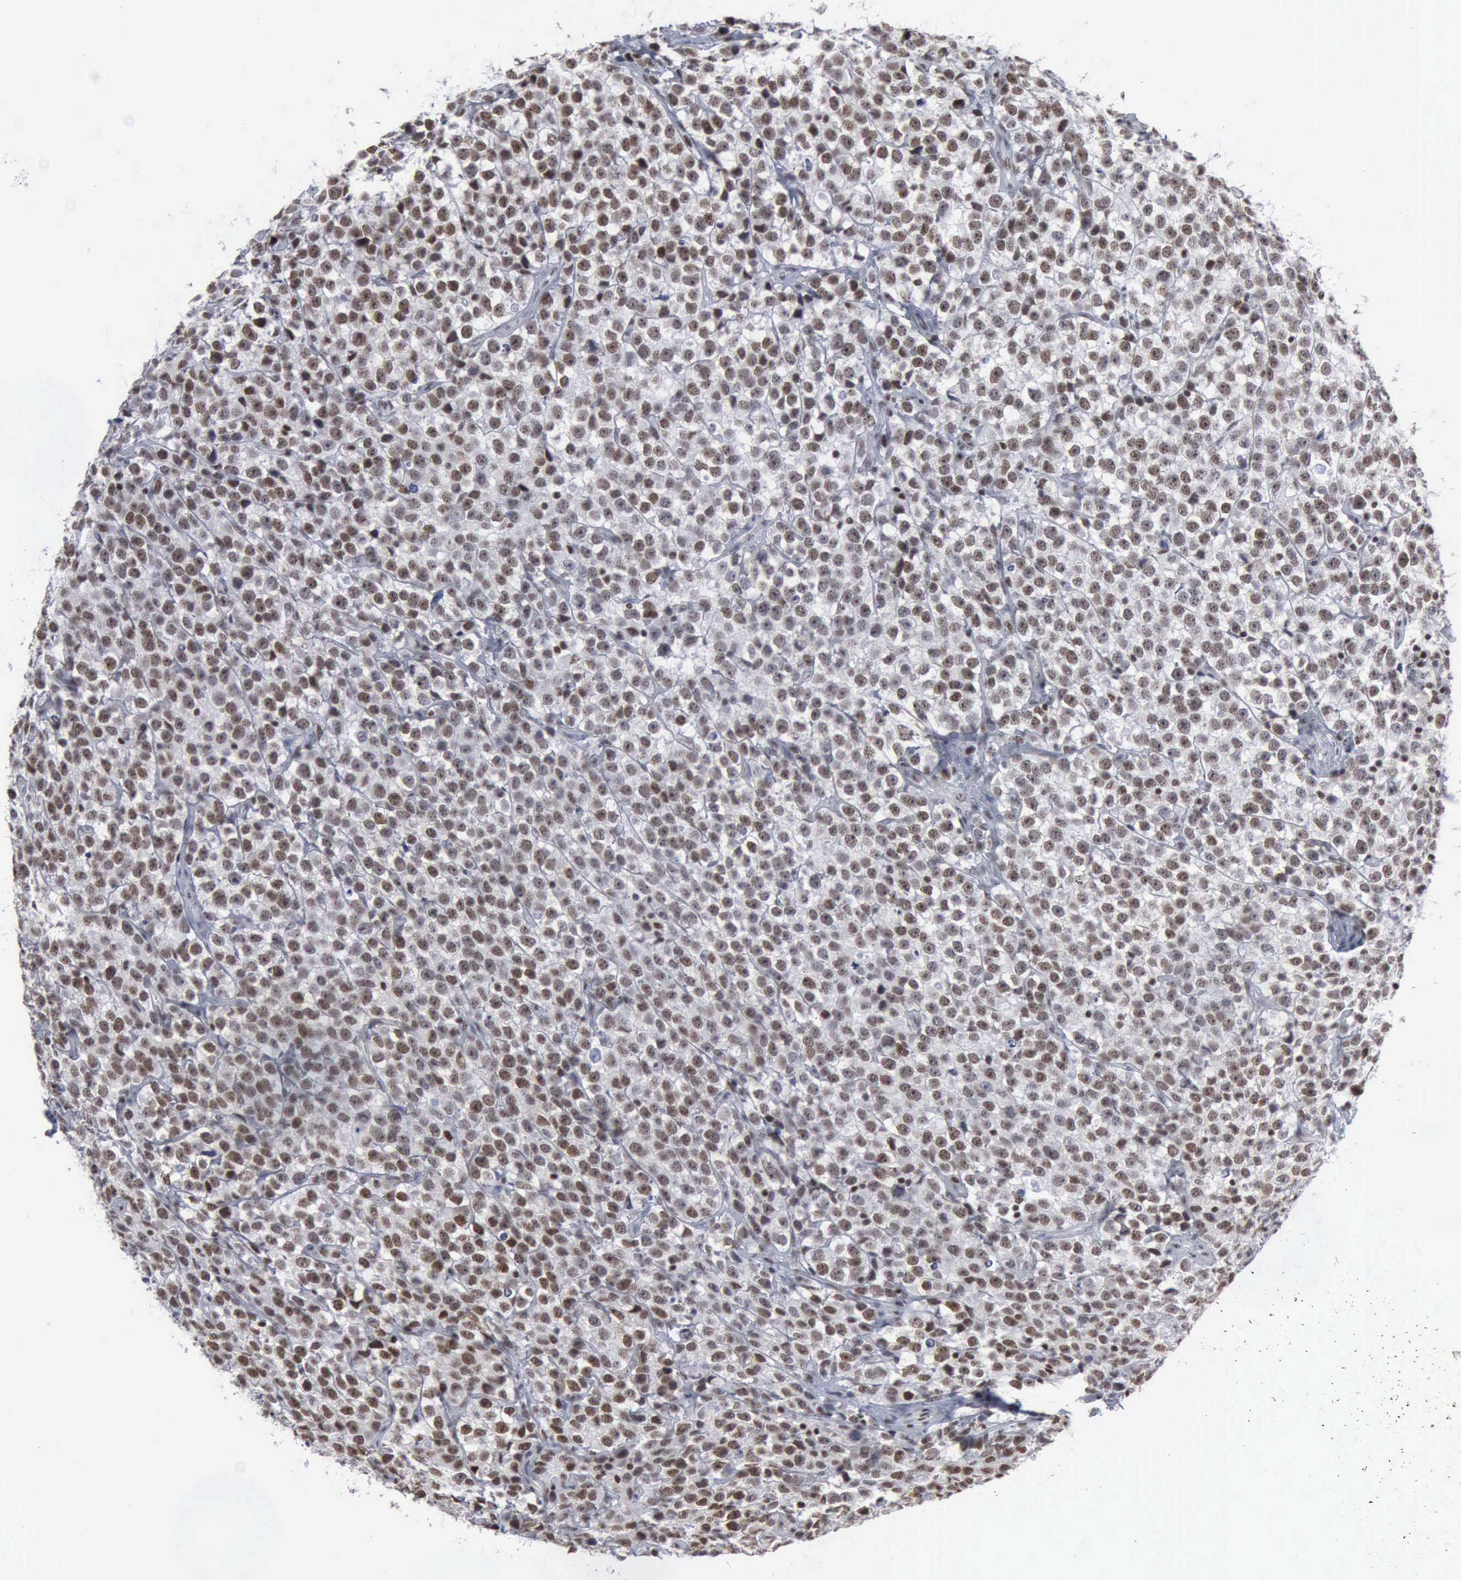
{"staining": {"intensity": "moderate", "quantity": ">75%", "location": "nuclear"}, "tissue": "testis cancer", "cell_type": "Tumor cells", "image_type": "cancer", "snomed": [{"axis": "morphology", "description": "Seminoma, NOS"}, {"axis": "topography", "description": "Testis"}], "caption": "Testis cancer (seminoma) was stained to show a protein in brown. There is medium levels of moderate nuclear positivity in about >75% of tumor cells.", "gene": "XPA", "patient": {"sex": "male", "age": 25}}